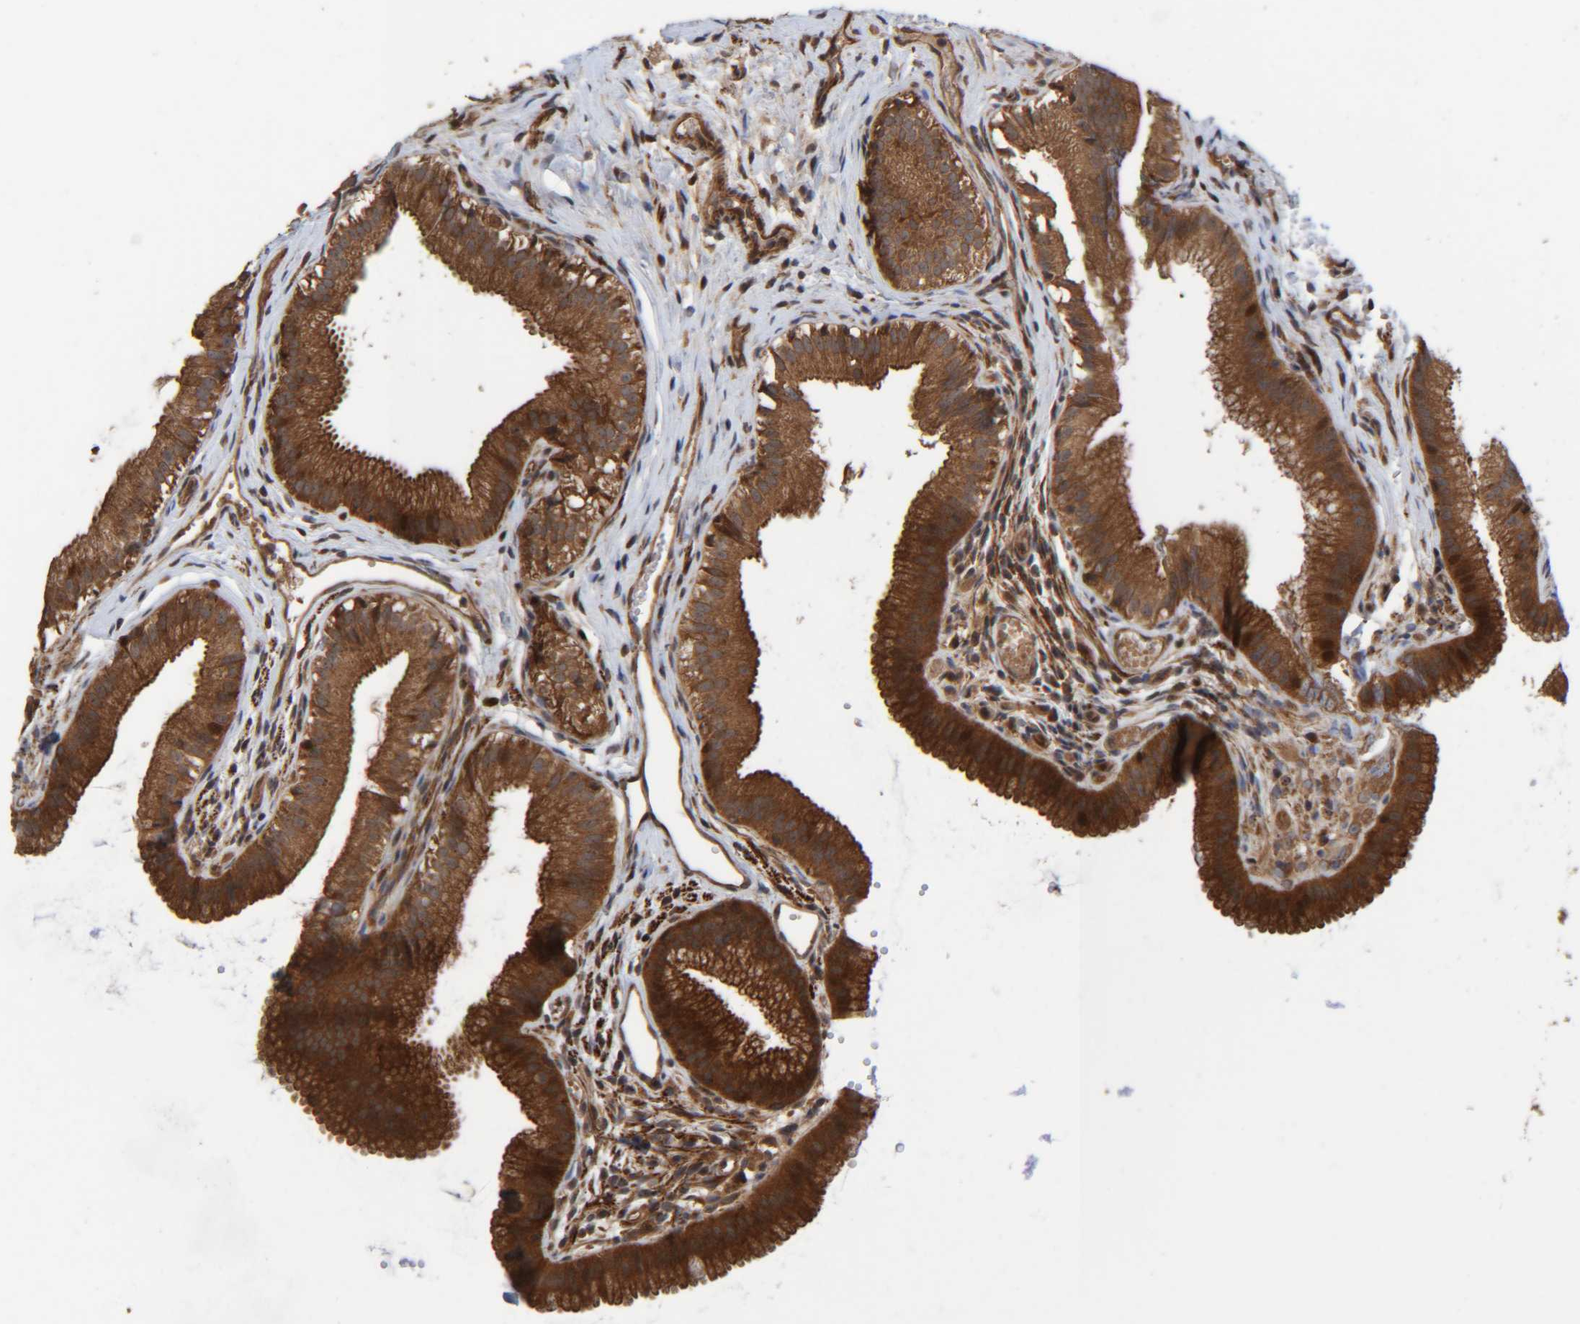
{"staining": {"intensity": "strong", "quantity": ">75%", "location": "cytoplasmic/membranous,nuclear"}, "tissue": "gallbladder", "cell_type": "Glandular cells", "image_type": "normal", "snomed": [{"axis": "morphology", "description": "Normal tissue, NOS"}, {"axis": "topography", "description": "Gallbladder"}], "caption": "IHC of benign human gallbladder shows high levels of strong cytoplasmic/membranous,nuclear expression in about >75% of glandular cells. (IHC, brightfield microscopy, high magnification).", "gene": "CCDC57", "patient": {"sex": "female", "age": 26}}